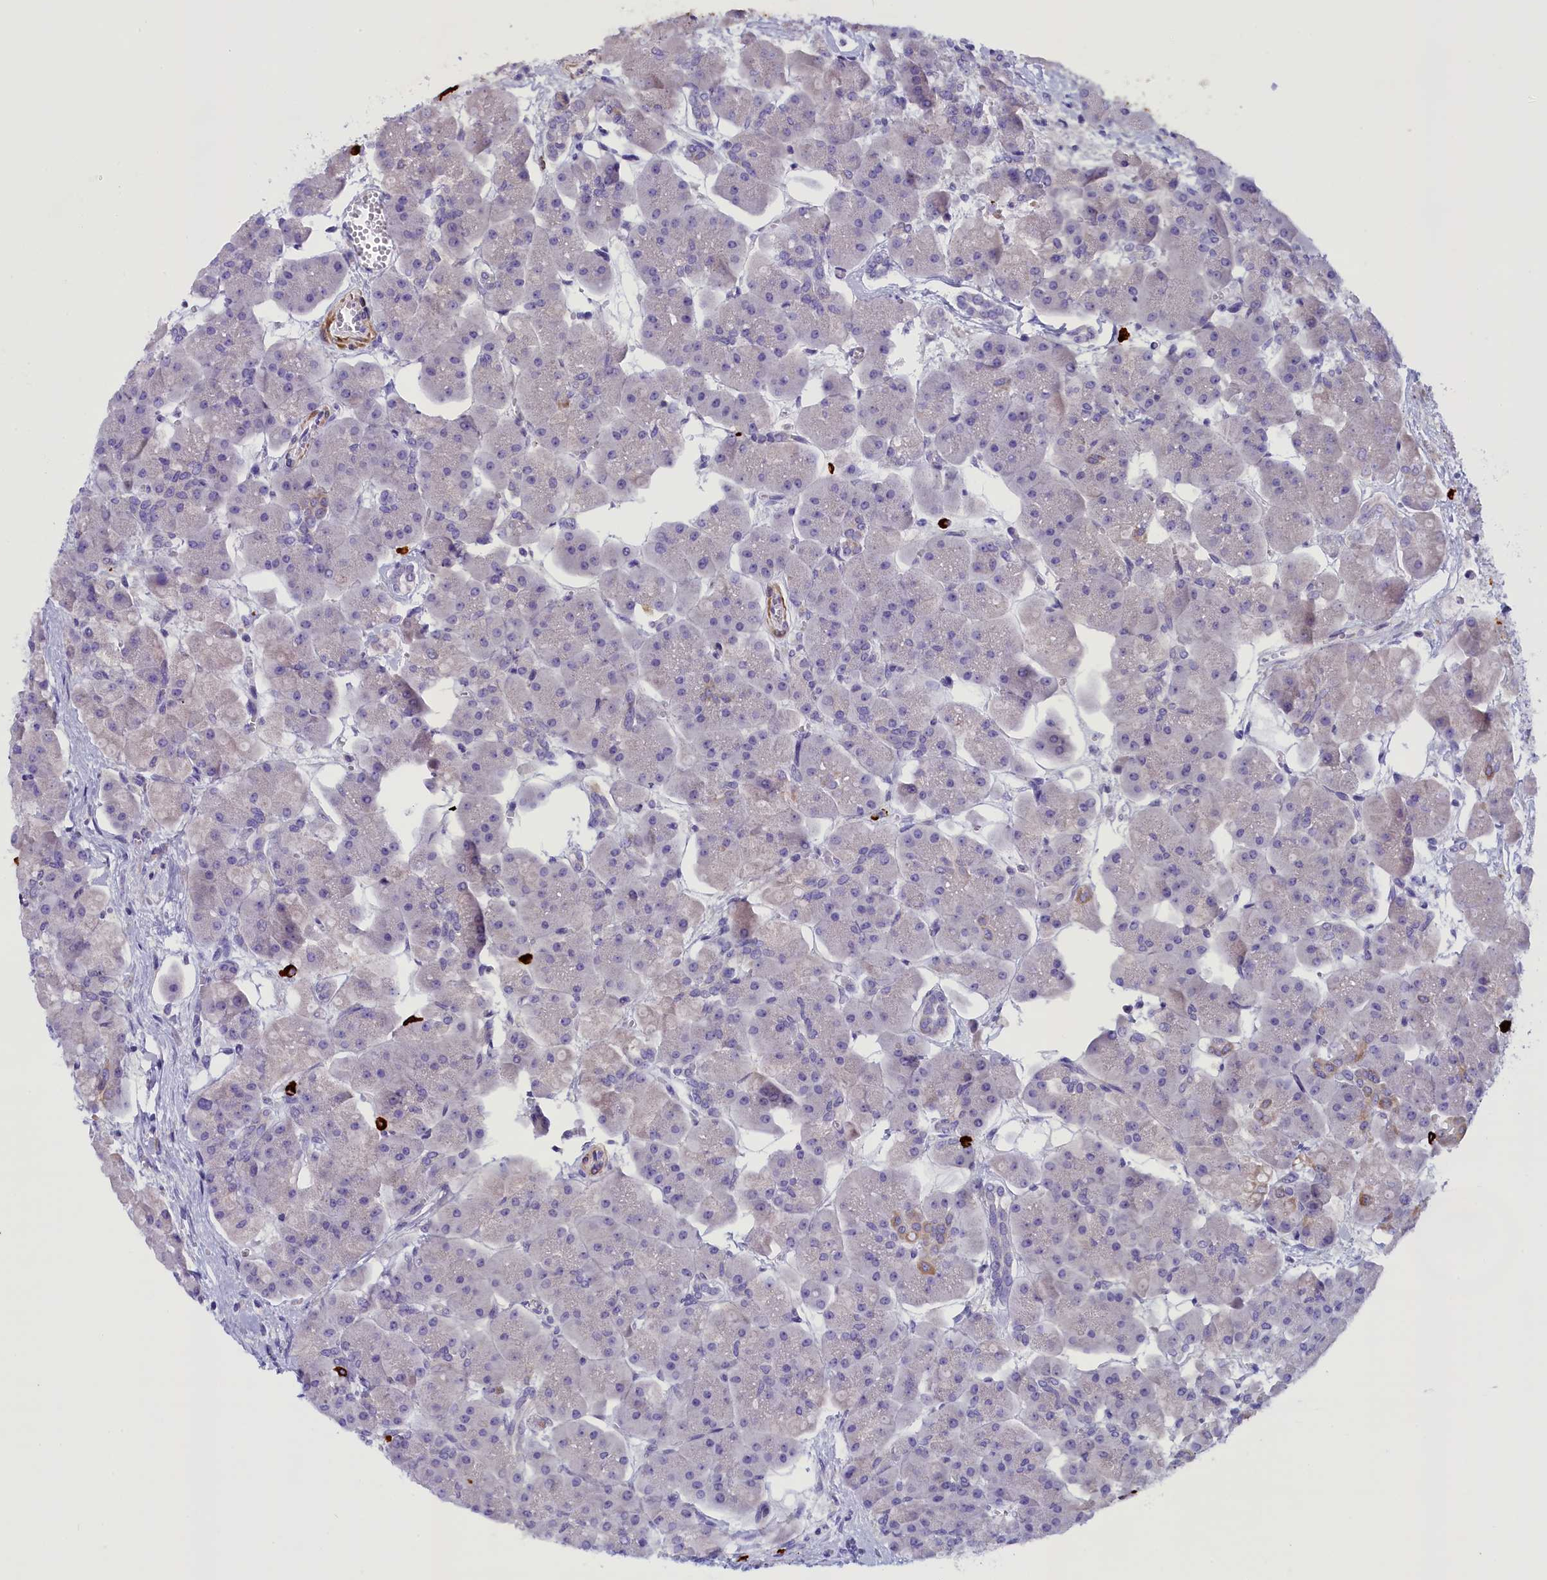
{"staining": {"intensity": "weak", "quantity": "<25%", "location": "cytoplasmic/membranous"}, "tissue": "pancreas", "cell_type": "Exocrine glandular cells", "image_type": "normal", "snomed": [{"axis": "morphology", "description": "Normal tissue, NOS"}, {"axis": "topography", "description": "Pancreas"}], "caption": "Immunohistochemistry (IHC) of unremarkable human pancreas demonstrates no positivity in exocrine glandular cells.", "gene": "RTTN", "patient": {"sex": "male", "age": 66}}